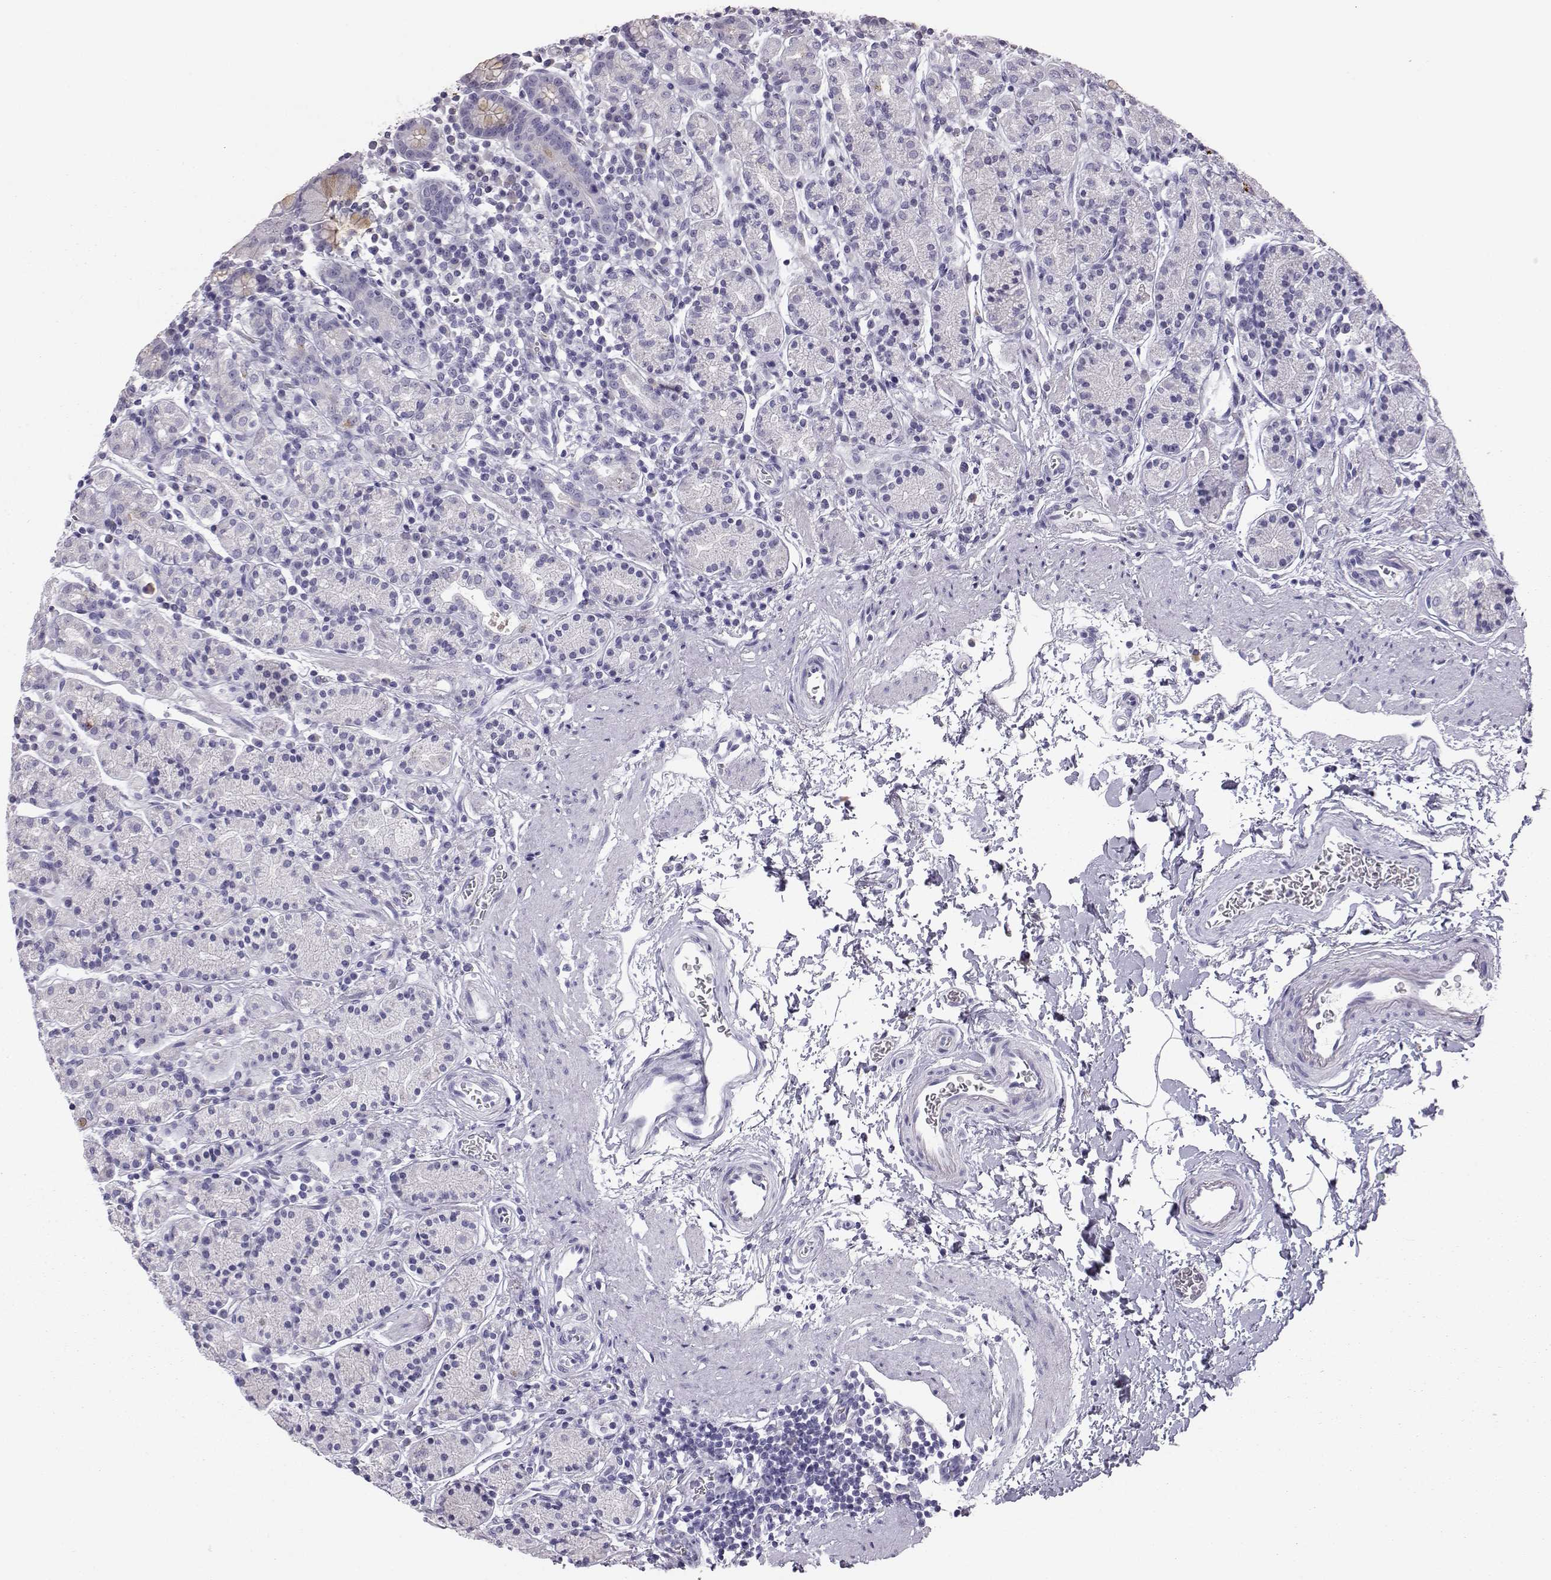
{"staining": {"intensity": "negative", "quantity": "none", "location": "none"}, "tissue": "stomach", "cell_type": "Glandular cells", "image_type": "normal", "snomed": [{"axis": "morphology", "description": "Normal tissue, NOS"}, {"axis": "topography", "description": "Stomach, upper"}, {"axis": "topography", "description": "Stomach"}], "caption": "A photomicrograph of stomach stained for a protein shows no brown staining in glandular cells.", "gene": "ITLN1", "patient": {"sex": "male", "age": 62}}